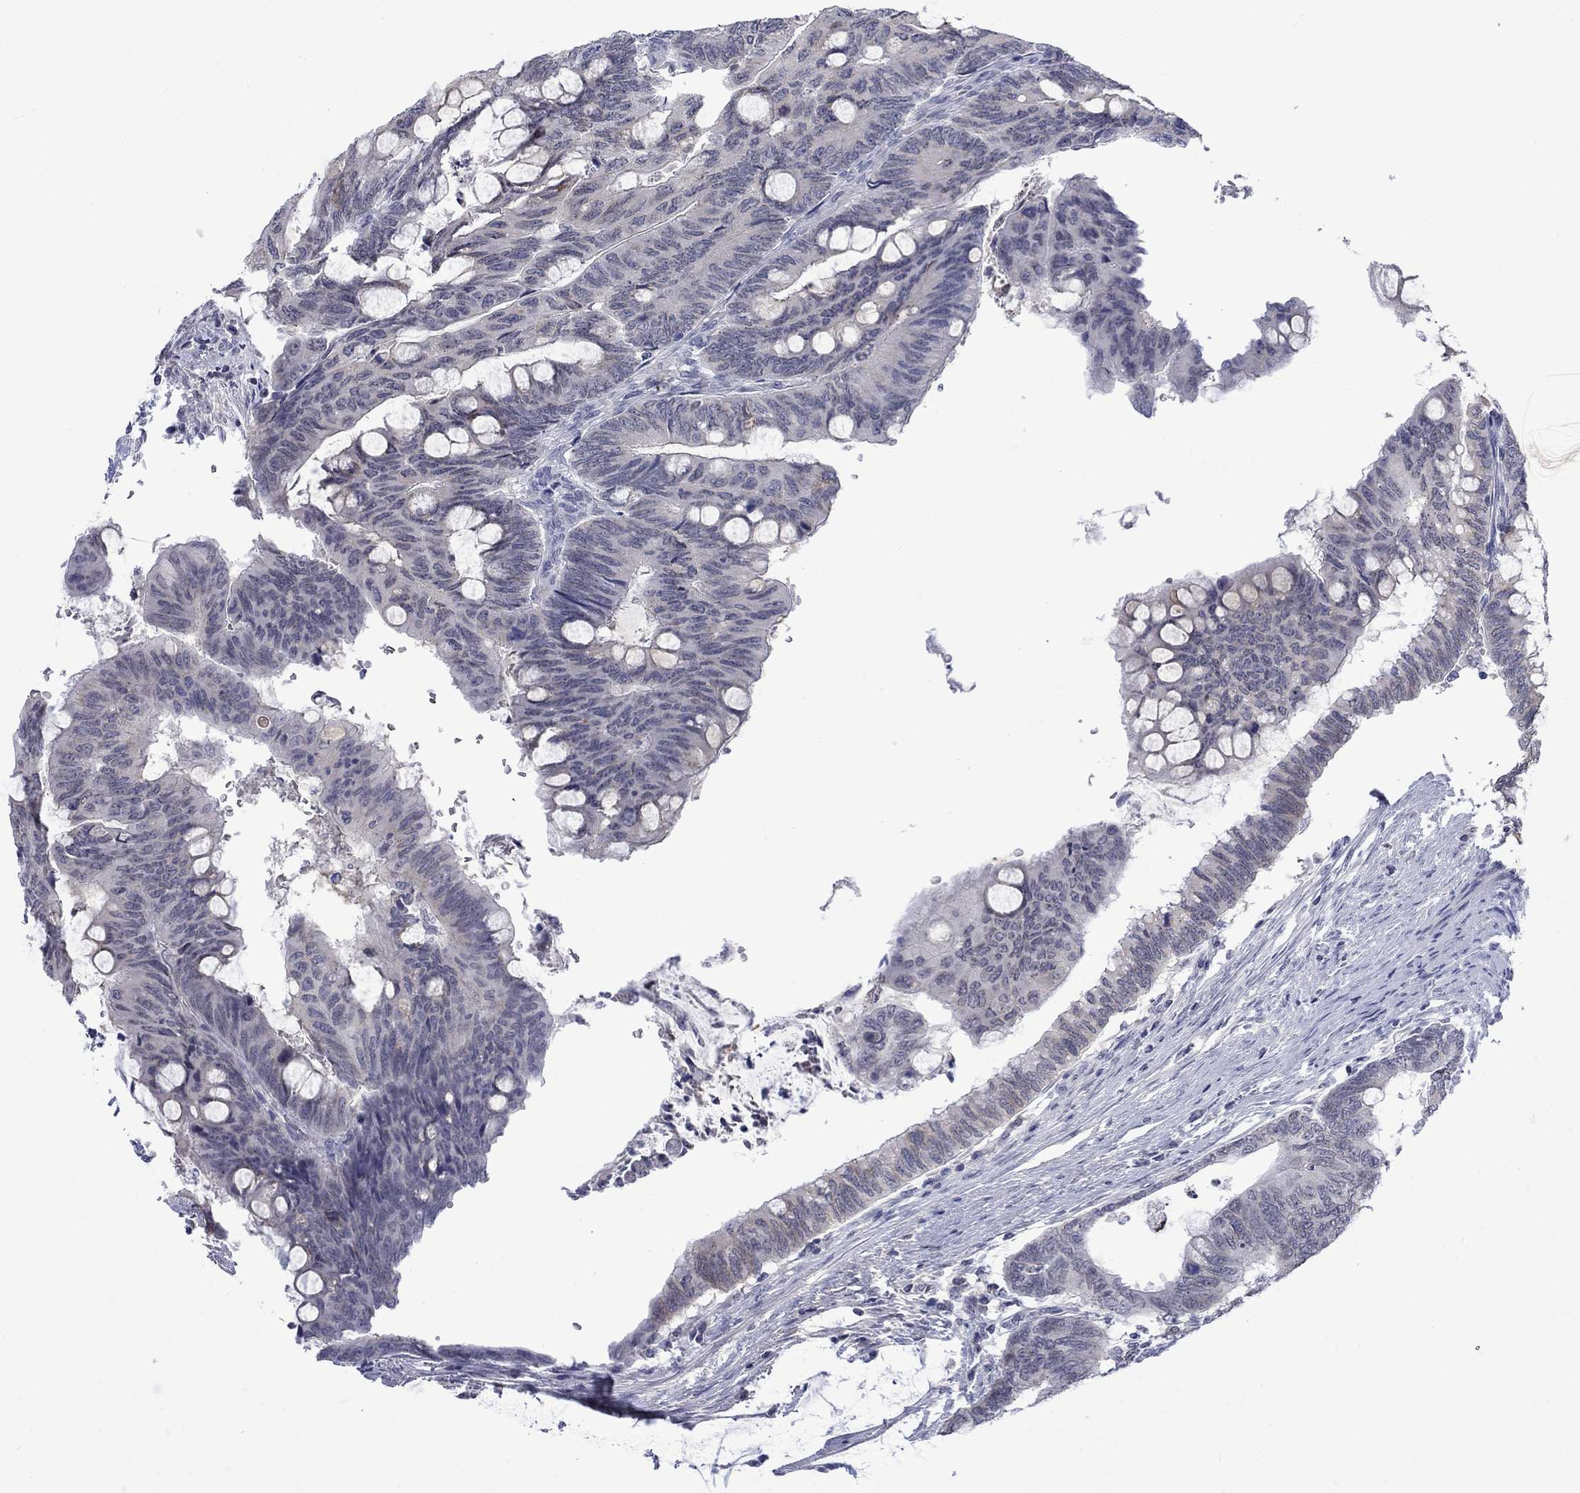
{"staining": {"intensity": "negative", "quantity": "none", "location": "none"}, "tissue": "colorectal cancer", "cell_type": "Tumor cells", "image_type": "cancer", "snomed": [{"axis": "morphology", "description": "Normal tissue, NOS"}, {"axis": "morphology", "description": "Adenocarcinoma, NOS"}, {"axis": "topography", "description": "Rectum"}], "caption": "There is no significant staining in tumor cells of colorectal adenocarcinoma.", "gene": "NSMF", "patient": {"sex": "male", "age": 92}}